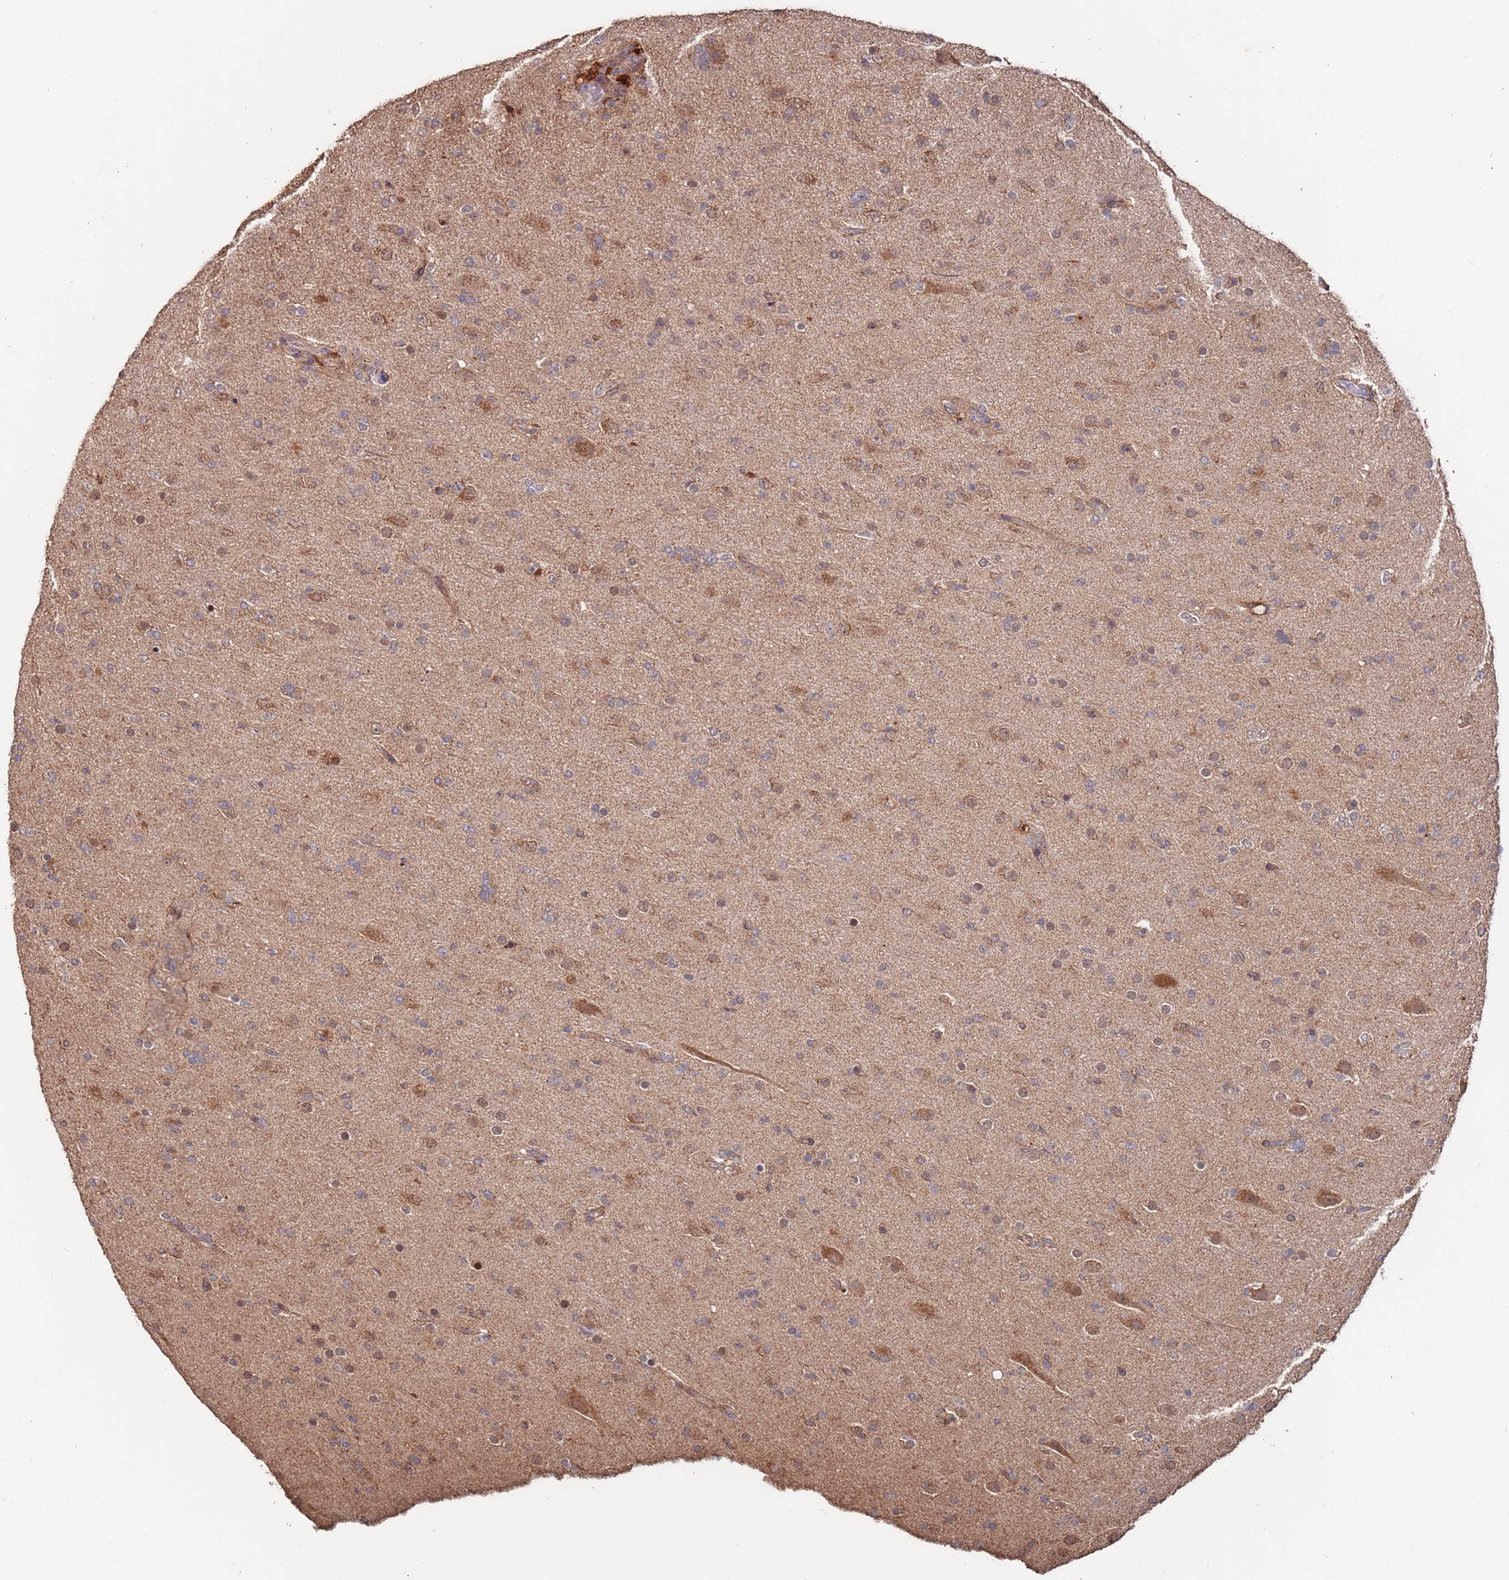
{"staining": {"intensity": "moderate", "quantity": "<25%", "location": "cytoplasmic/membranous,nuclear"}, "tissue": "glioma", "cell_type": "Tumor cells", "image_type": "cancer", "snomed": [{"axis": "morphology", "description": "Glioma, malignant, Low grade"}, {"axis": "topography", "description": "Brain"}], "caption": "This photomicrograph reveals immunohistochemistry (IHC) staining of glioma, with low moderate cytoplasmic/membranous and nuclear positivity in approximately <25% of tumor cells.", "gene": "PRR7", "patient": {"sex": "male", "age": 65}}